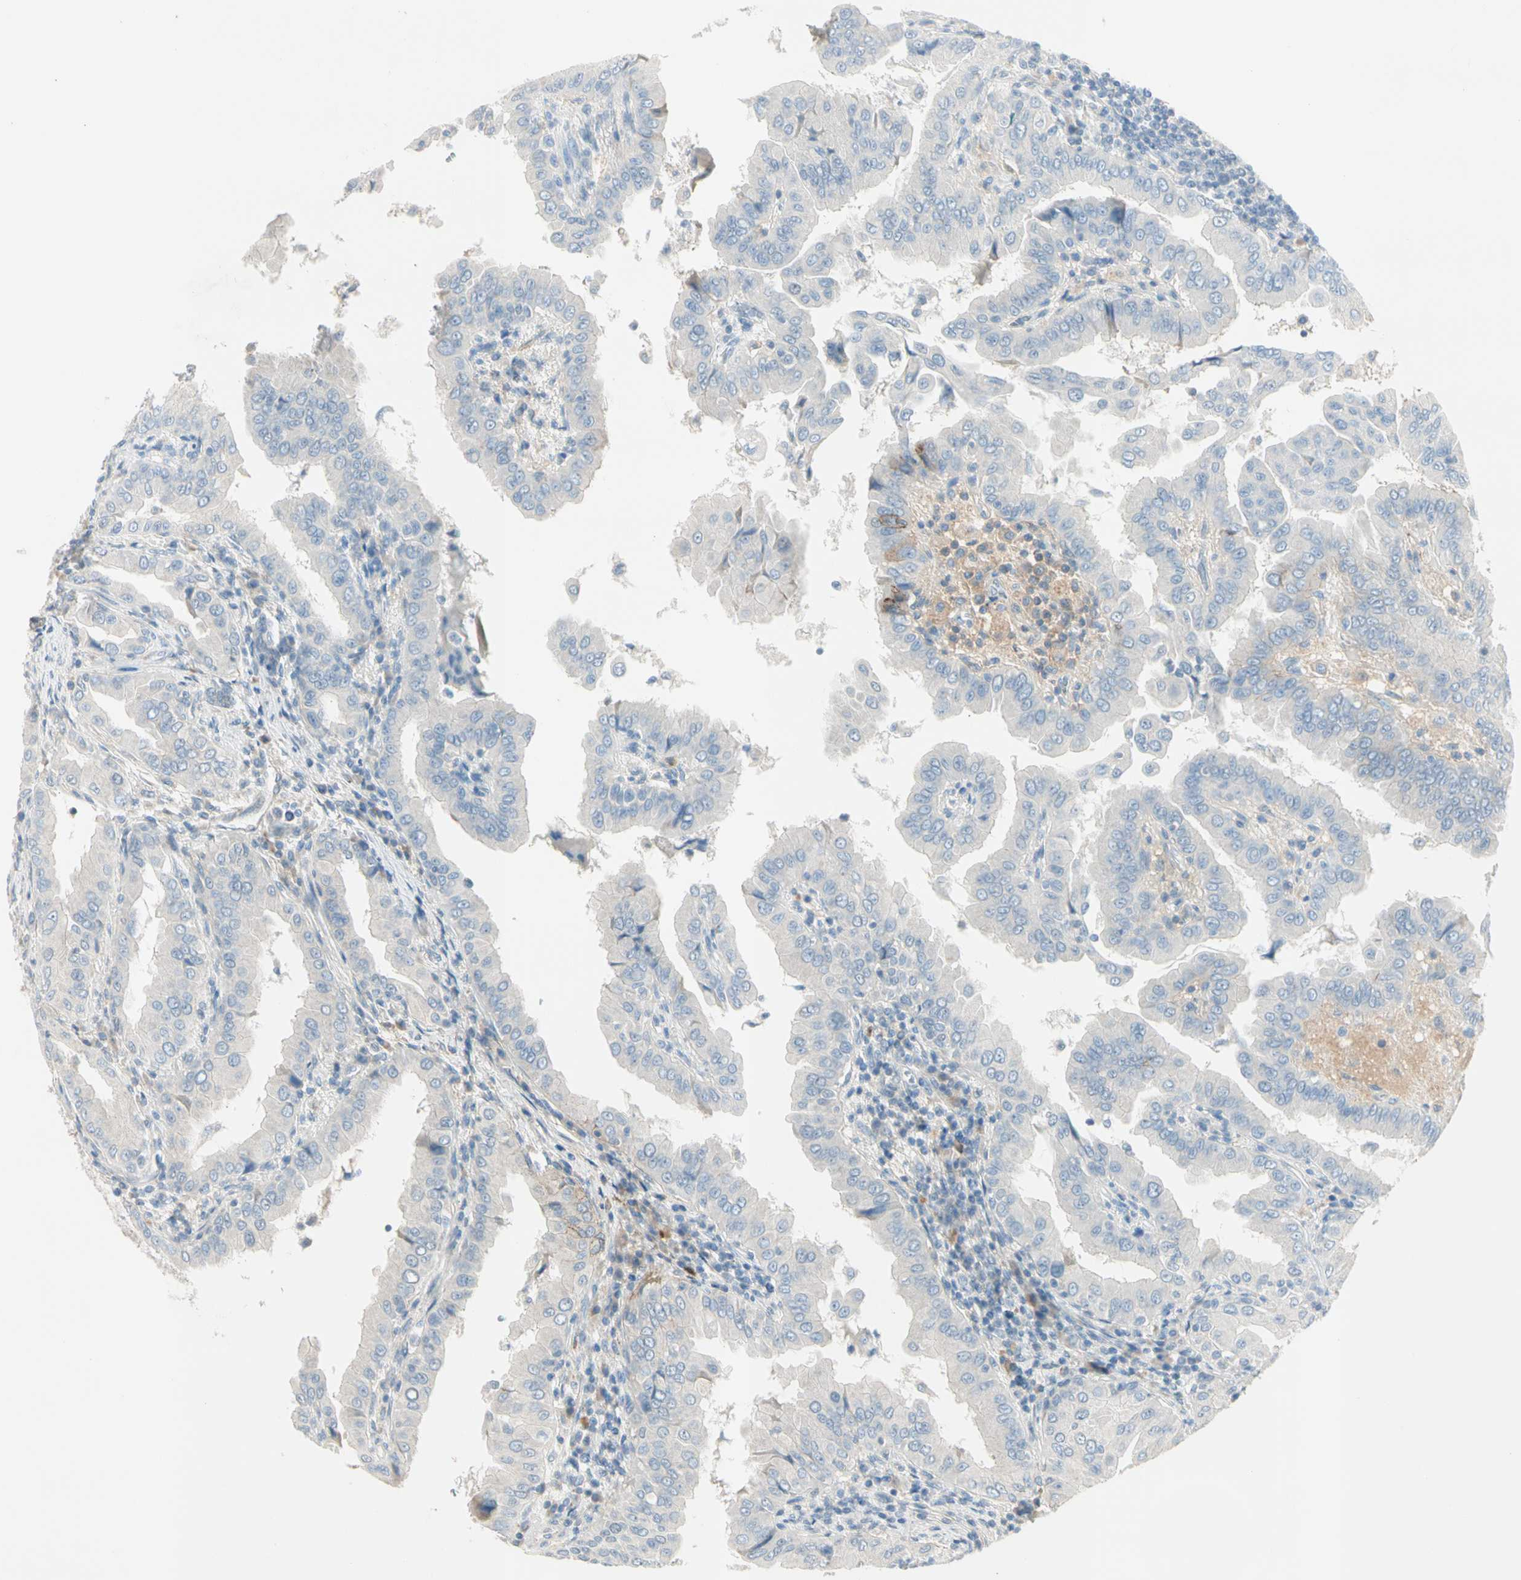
{"staining": {"intensity": "negative", "quantity": "none", "location": "none"}, "tissue": "thyroid cancer", "cell_type": "Tumor cells", "image_type": "cancer", "snomed": [{"axis": "morphology", "description": "Papillary adenocarcinoma, NOS"}, {"axis": "topography", "description": "Thyroid gland"}], "caption": "A photomicrograph of thyroid papillary adenocarcinoma stained for a protein exhibits no brown staining in tumor cells.", "gene": "SERPIND1", "patient": {"sex": "male", "age": 33}}